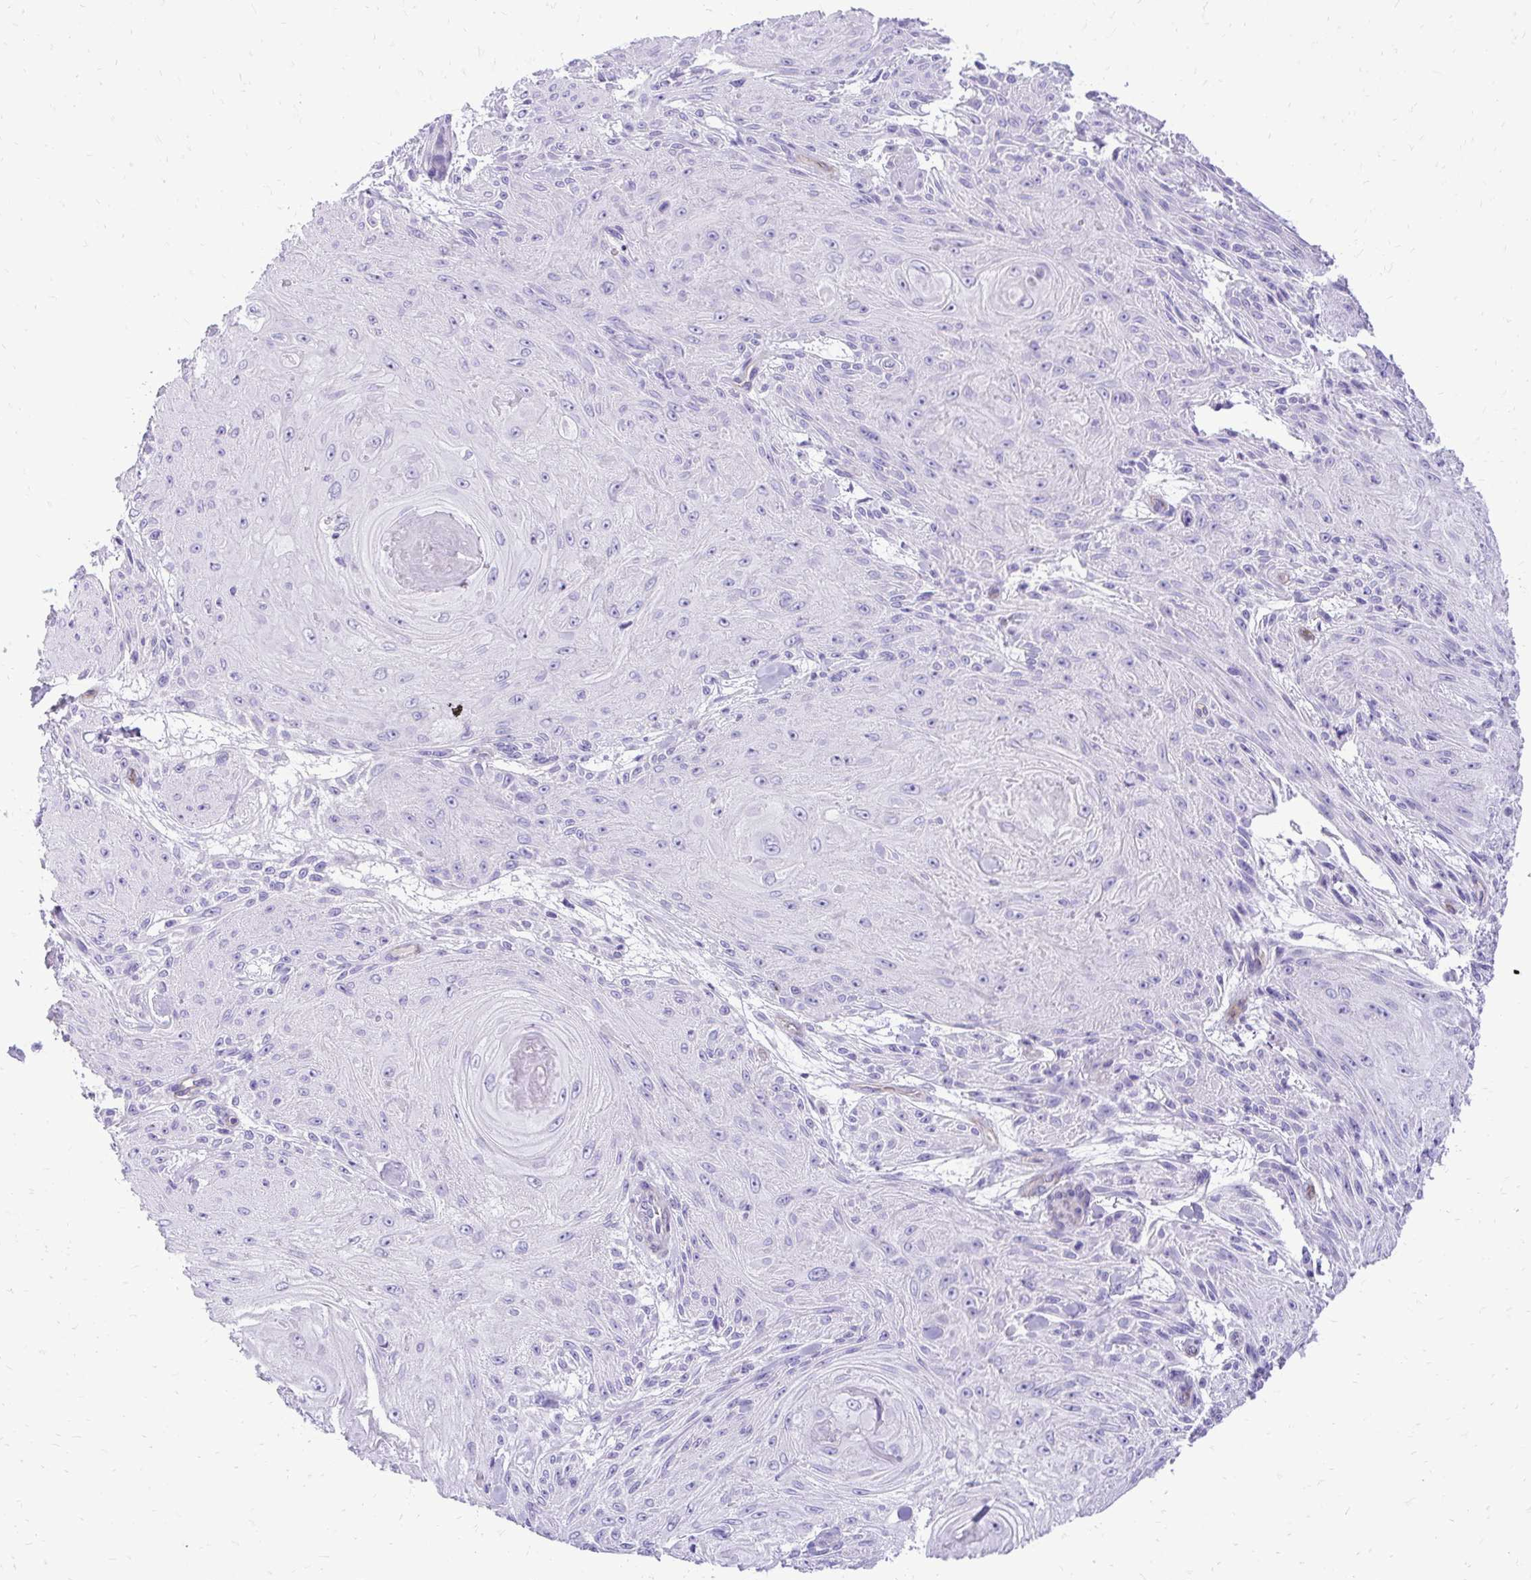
{"staining": {"intensity": "negative", "quantity": "none", "location": "none"}, "tissue": "skin cancer", "cell_type": "Tumor cells", "image_type": "cancer", "snomed": [{"axis": "morphology", "description": "Squamous cell carcinoma, NOS"}, {"axis": "topography", "description": "Skin"}], "caption": "Protein analysis of skin squamous cell carcinoma displays no significant positivity in tumor cells.", "gene": "PELI3", "patient": {"sex": "male", "age": 88}}